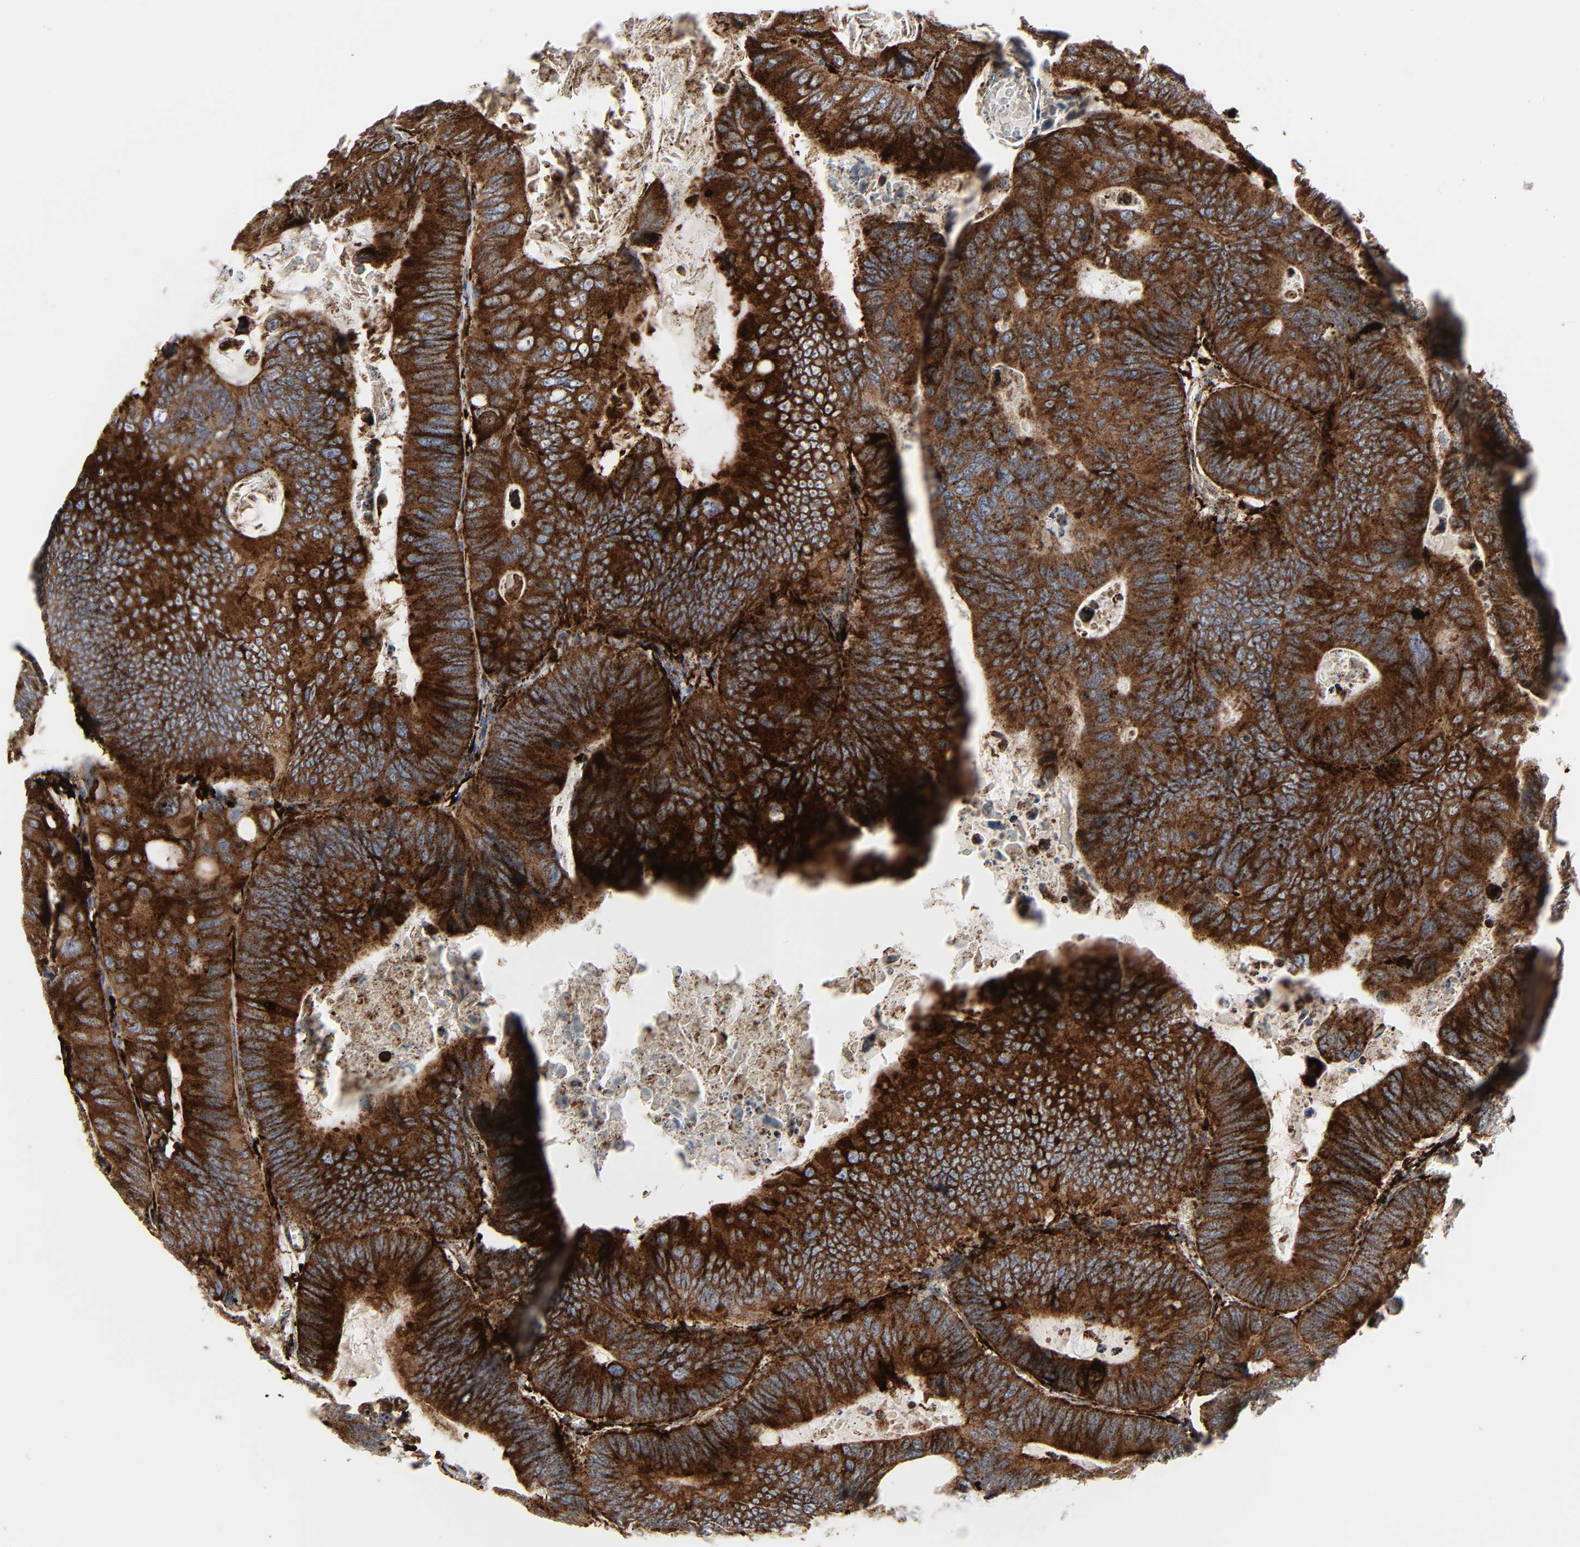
{"staining": {"intensity": "strong", "quantity": ">75%", "location": "cytoplasmic/membranous"}, "tissue": "colorectal cancer", "cell_type": "Tumor cells", "image_type": "cancer", "snomed": [{"axis": "morphology", "description": "Adenocarcinoma, NOS"}, {"axis": "topography", "description": "Colon"}], "caption": "This micrograph displays immunohistochemistry staining of colorectal adenocarcinoma, with high strong cytoplasmic/membranous expression in about >75% of tumor cells.", "gene": "PSAP", "patient": {"sex": "female", "age": 55}}